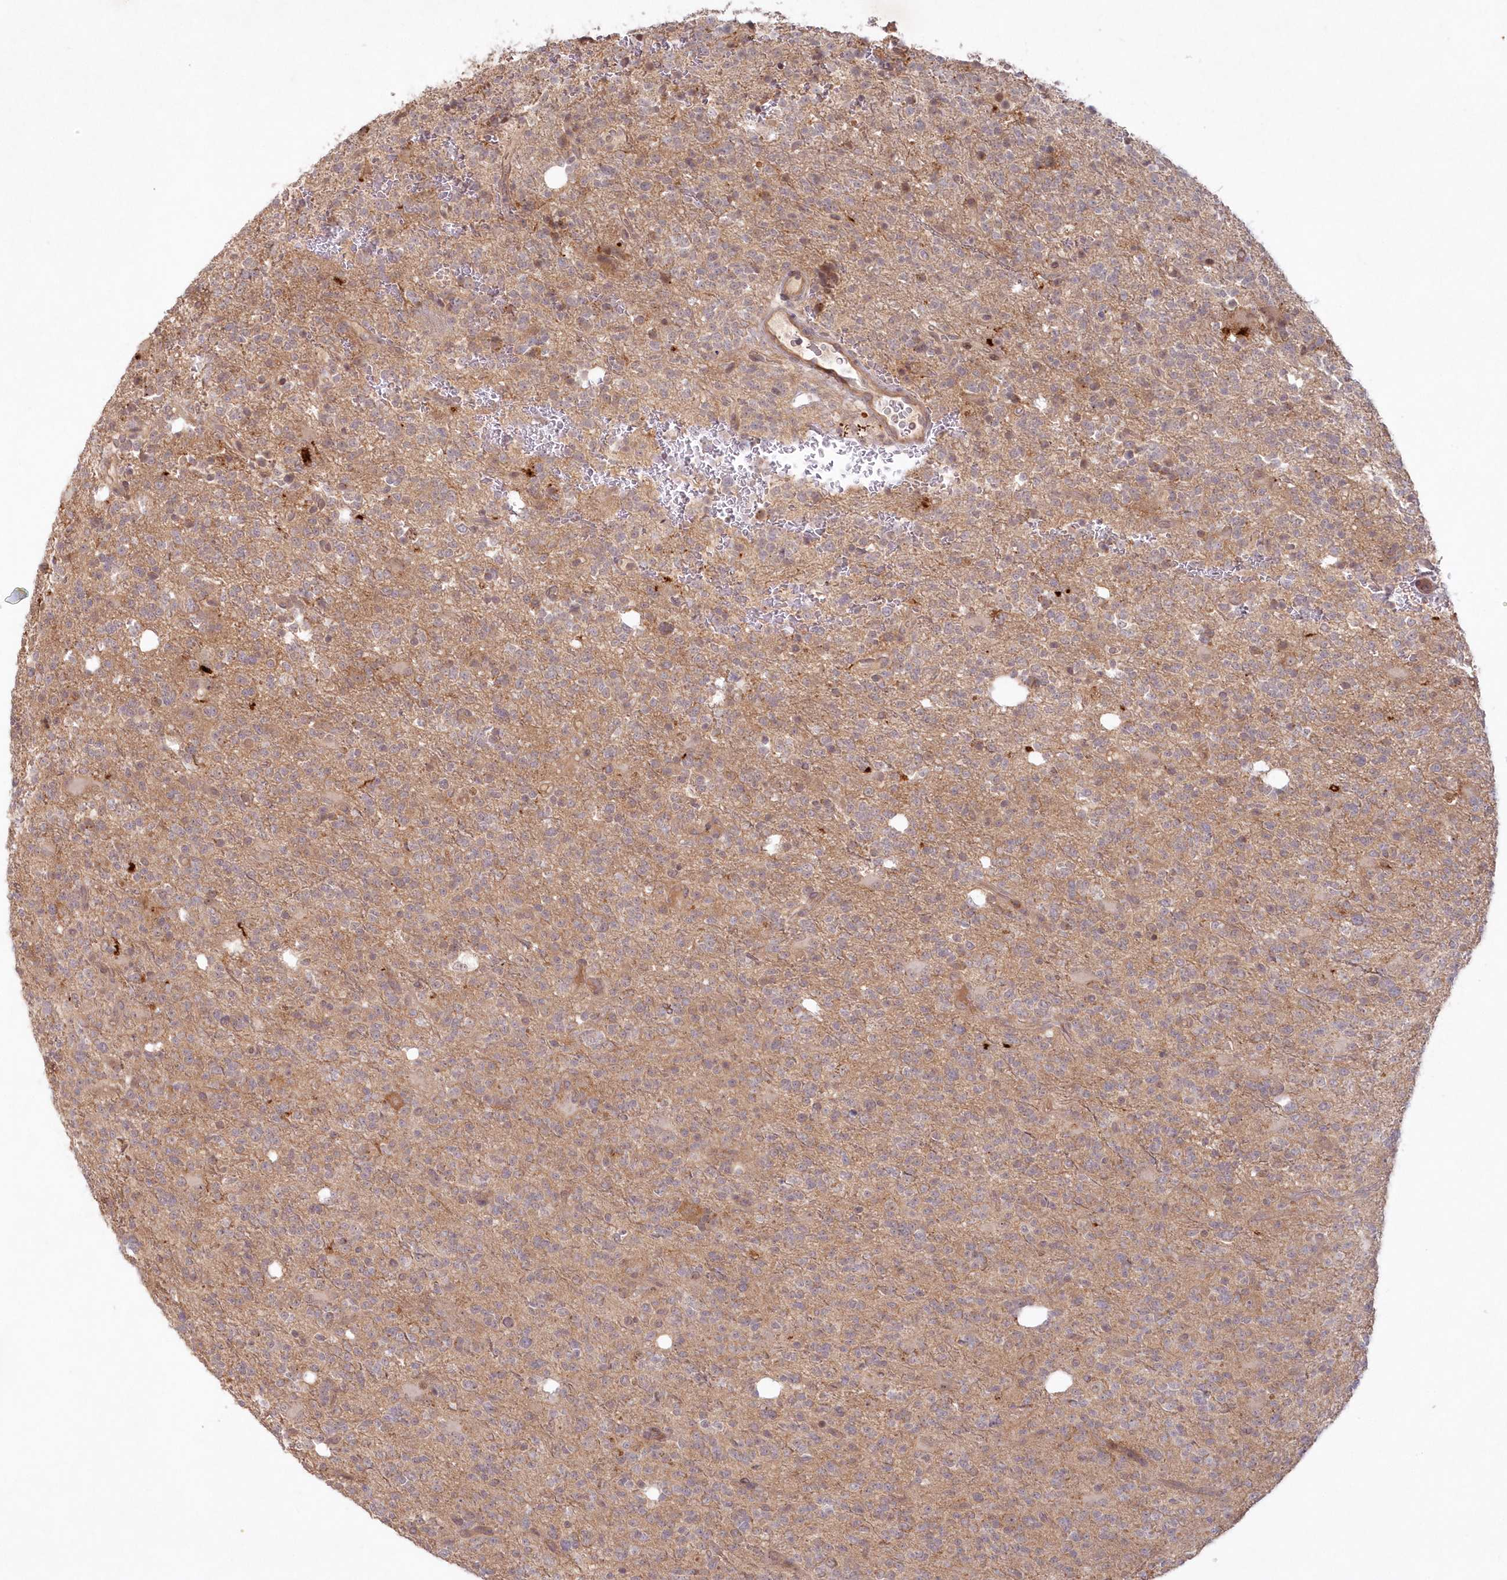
{"staining": {"intensity": "weak", "quantity": "25%-75%", "location": "cytoplasmic/membranous"}, "tissue": "glioma", "cell_type": "Tumor cells", "image_type": "cancer", "snomed": [{"axis": "morphology", "description": "Glioma, malignant, High grade"}, {"axis": "topography", "description": "Brain"}], "caption": "This micrograph displays IHC staining of glioma, with low weak cytoplasmic/membranous positivity in about 25%-75% of tumor cells.", "gene": "TOGARAM2", "patient": {"sex": "female", "age": 62}}